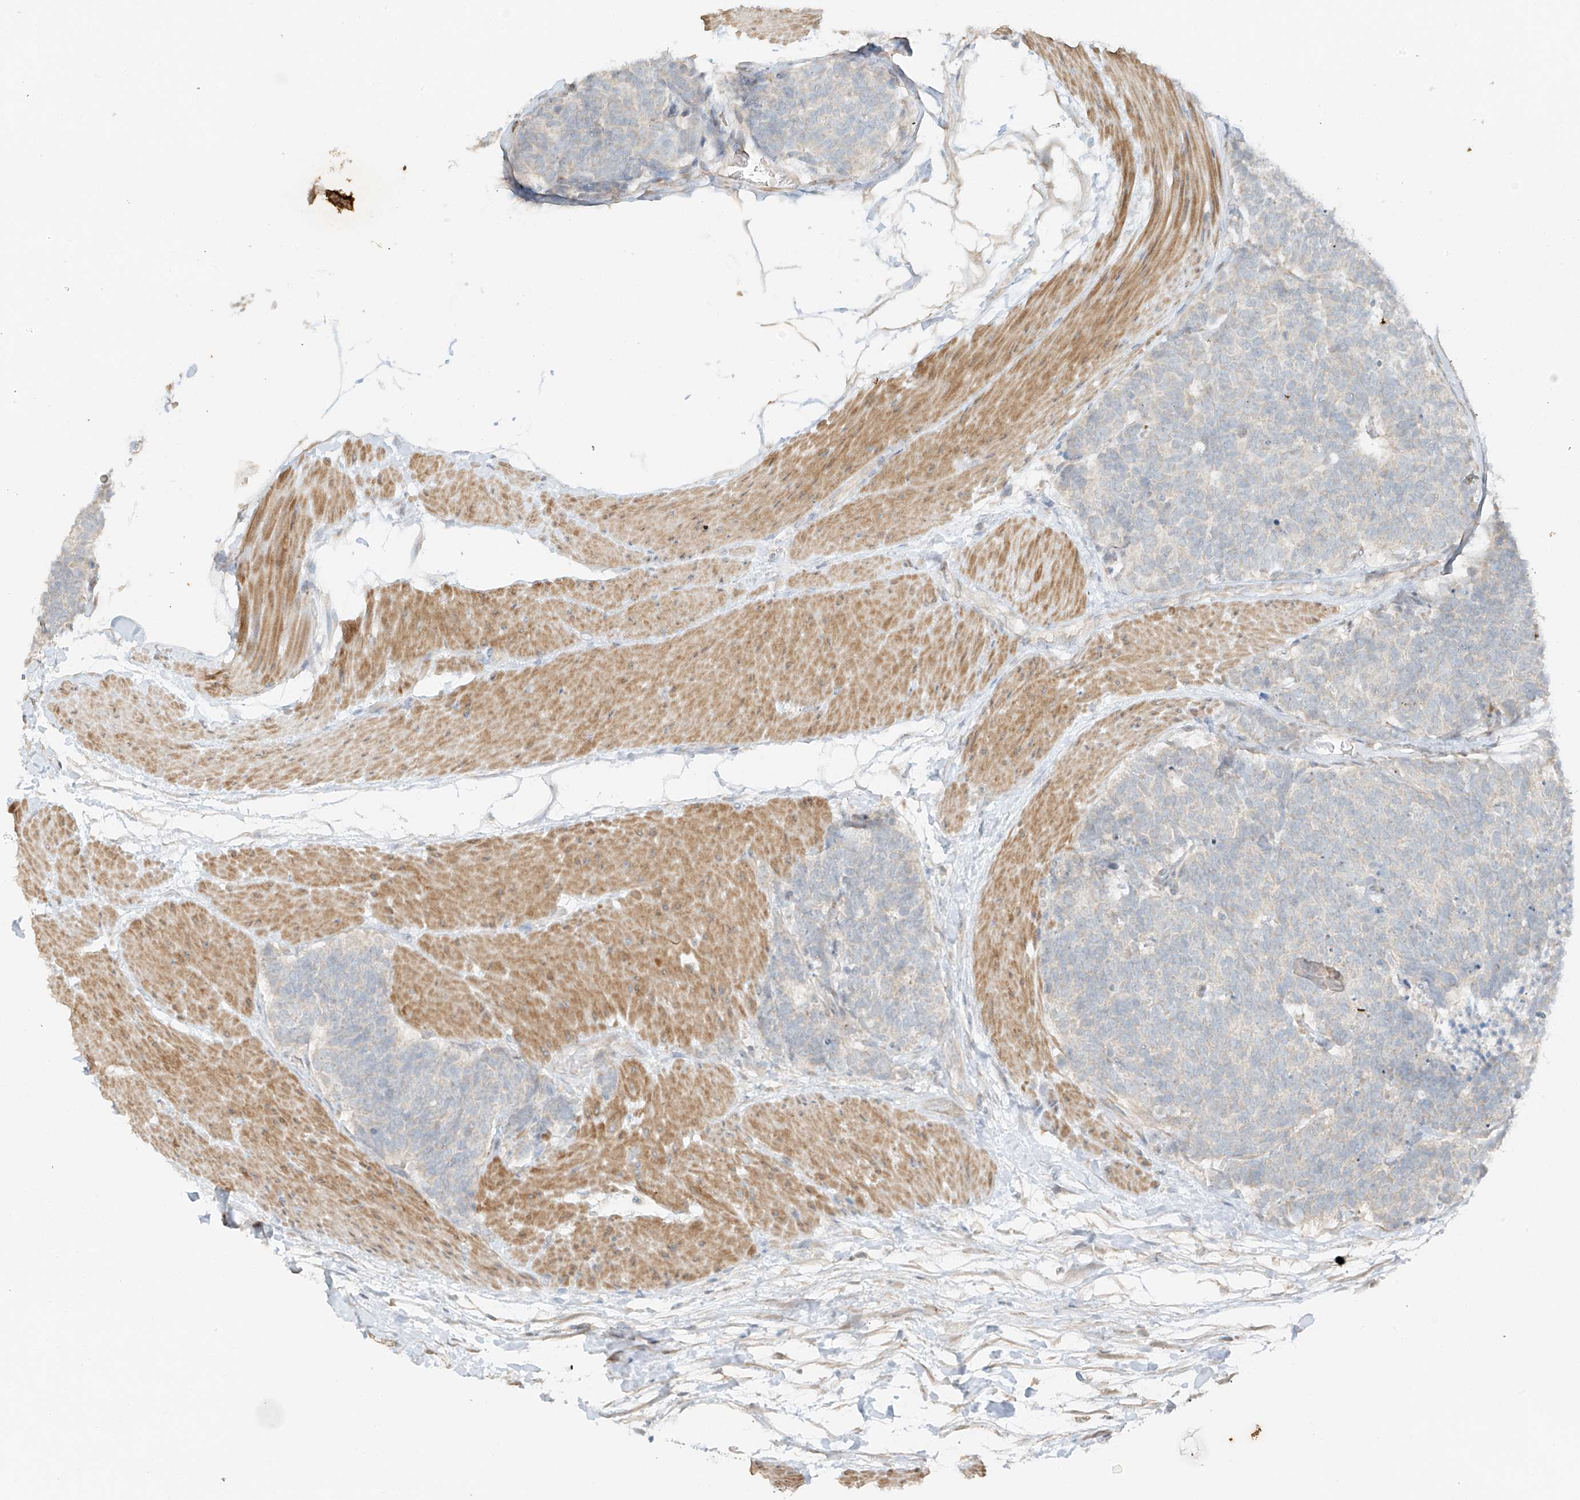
{"staining": {"intensity": "negative", "quantity": "none", "location": "none"}, "tissue": "carcinoid", "cell_type": "Tumor cells", "image_type": "cancer", "snomed": [{"axis": "morphology", "description": "Carcinoma, NOS"}, {"axis": "morphology", "description": "Carcinoid, malignant, NOS"}, {"axis": "topography", "description": "Urinary bladder"}], "caption": "Immunohistochemistry photomicrograph of carcinoid stained for a protein (brown), which reveals no positivity in tumor cells.", "gene": "ANKZF1", "patient": {"sex": "male", "age": 57}}